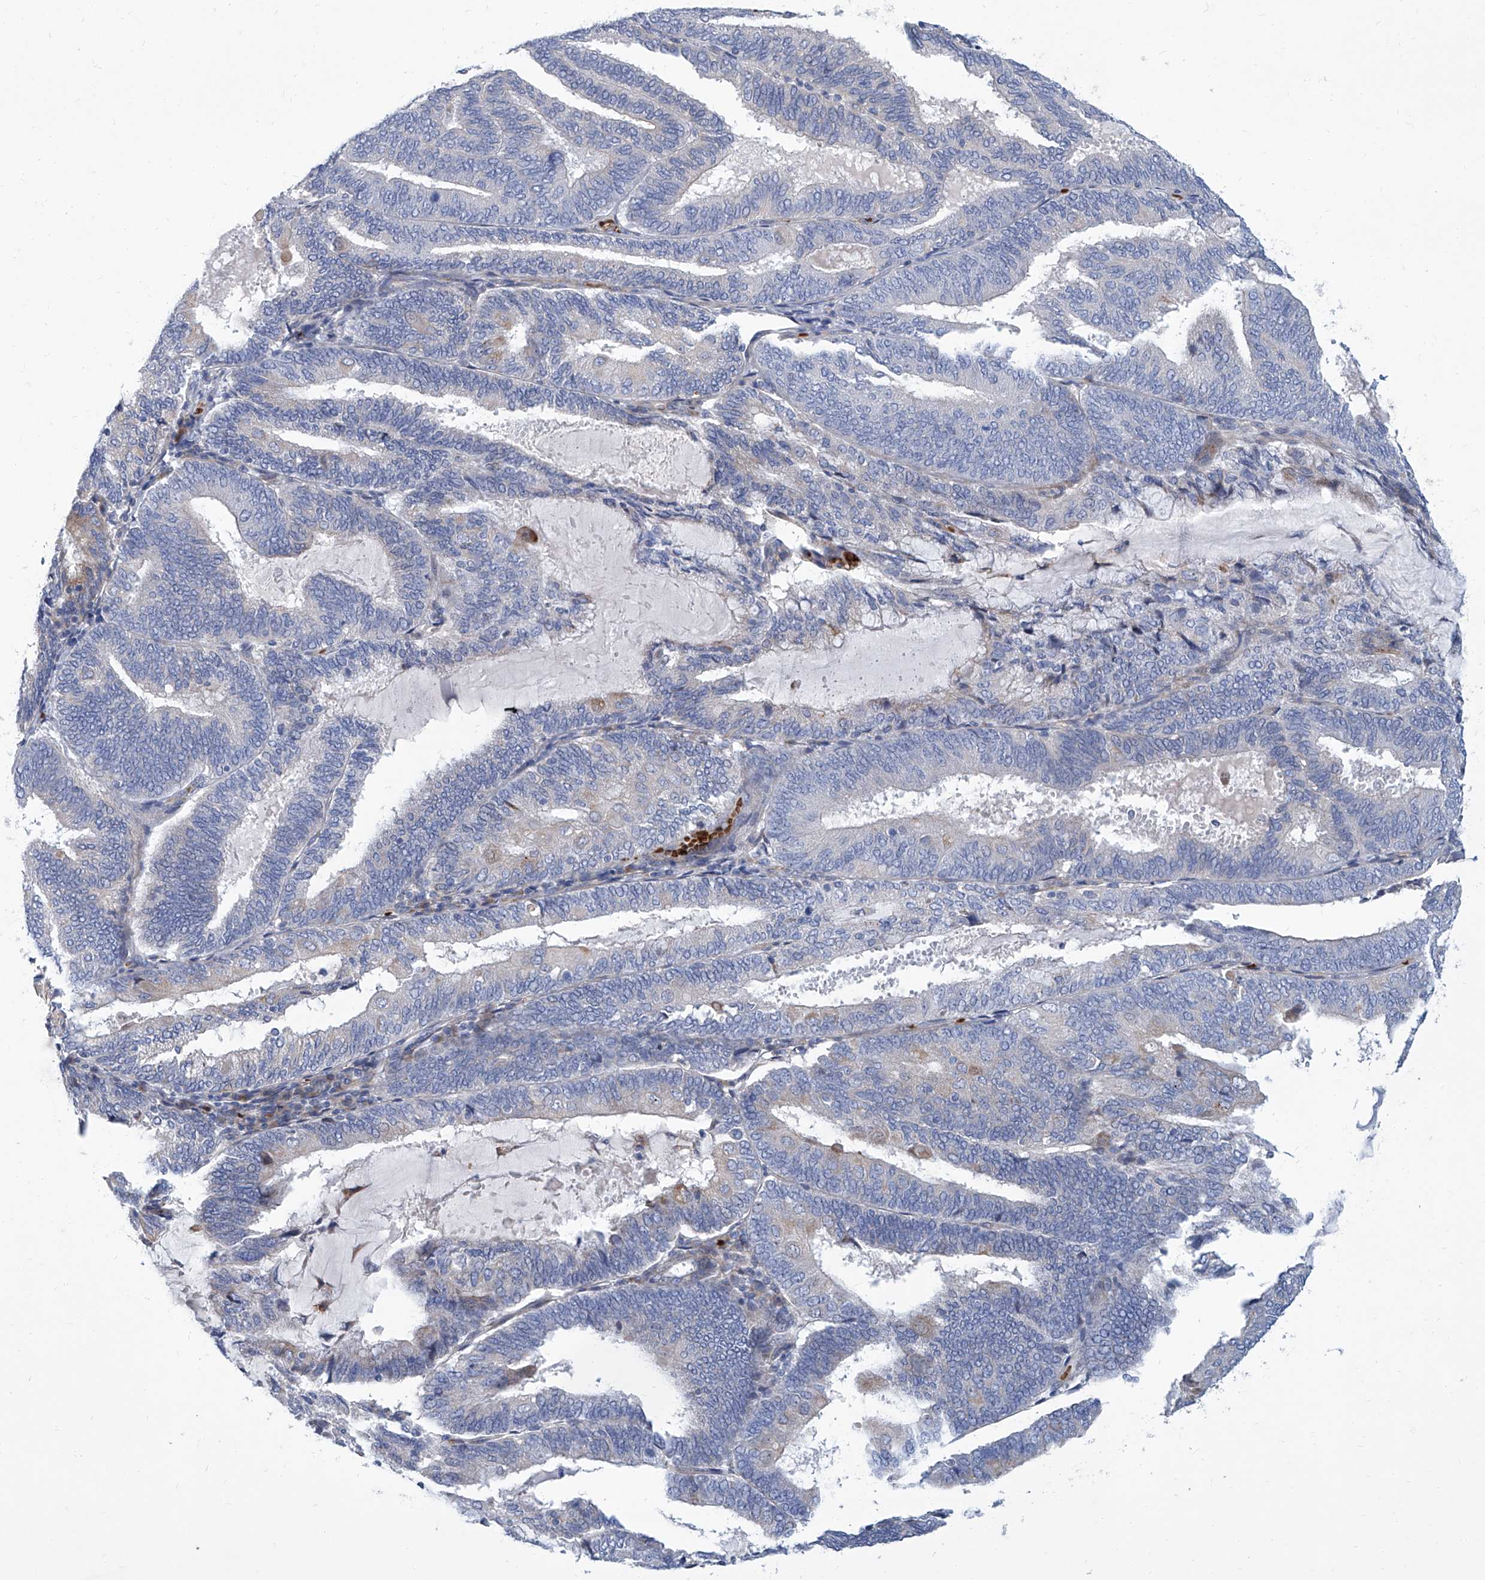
{"staining": {"intensity": "negative", "quantity": "none", "location": "none"}, "tissue": "endometrial cancer", "cell_type": "Tumor cells", "image_type": "cancer", "snomed": [{"axis": "morphology", "description": "Adenocarcinoma, NOS"}, {"axis": "topography", "description": "Endometrium"}], "caption": "High magnification brightfield microscopy of endometrial cancer (adenocarcinoma) stained with DAB (3,3'-diaminobenzidine) (brown) and counterstained with hematoxylin (blue): tumor cells show no significant expression. Brightfield microscopy of IHC stained with DAB (3,3'-diaminobenzidine) (brown) and hematoxylin (blue), captured at high magnification.", "gene": "FPR2", "patient": {"sex": "female", "age": 81}}